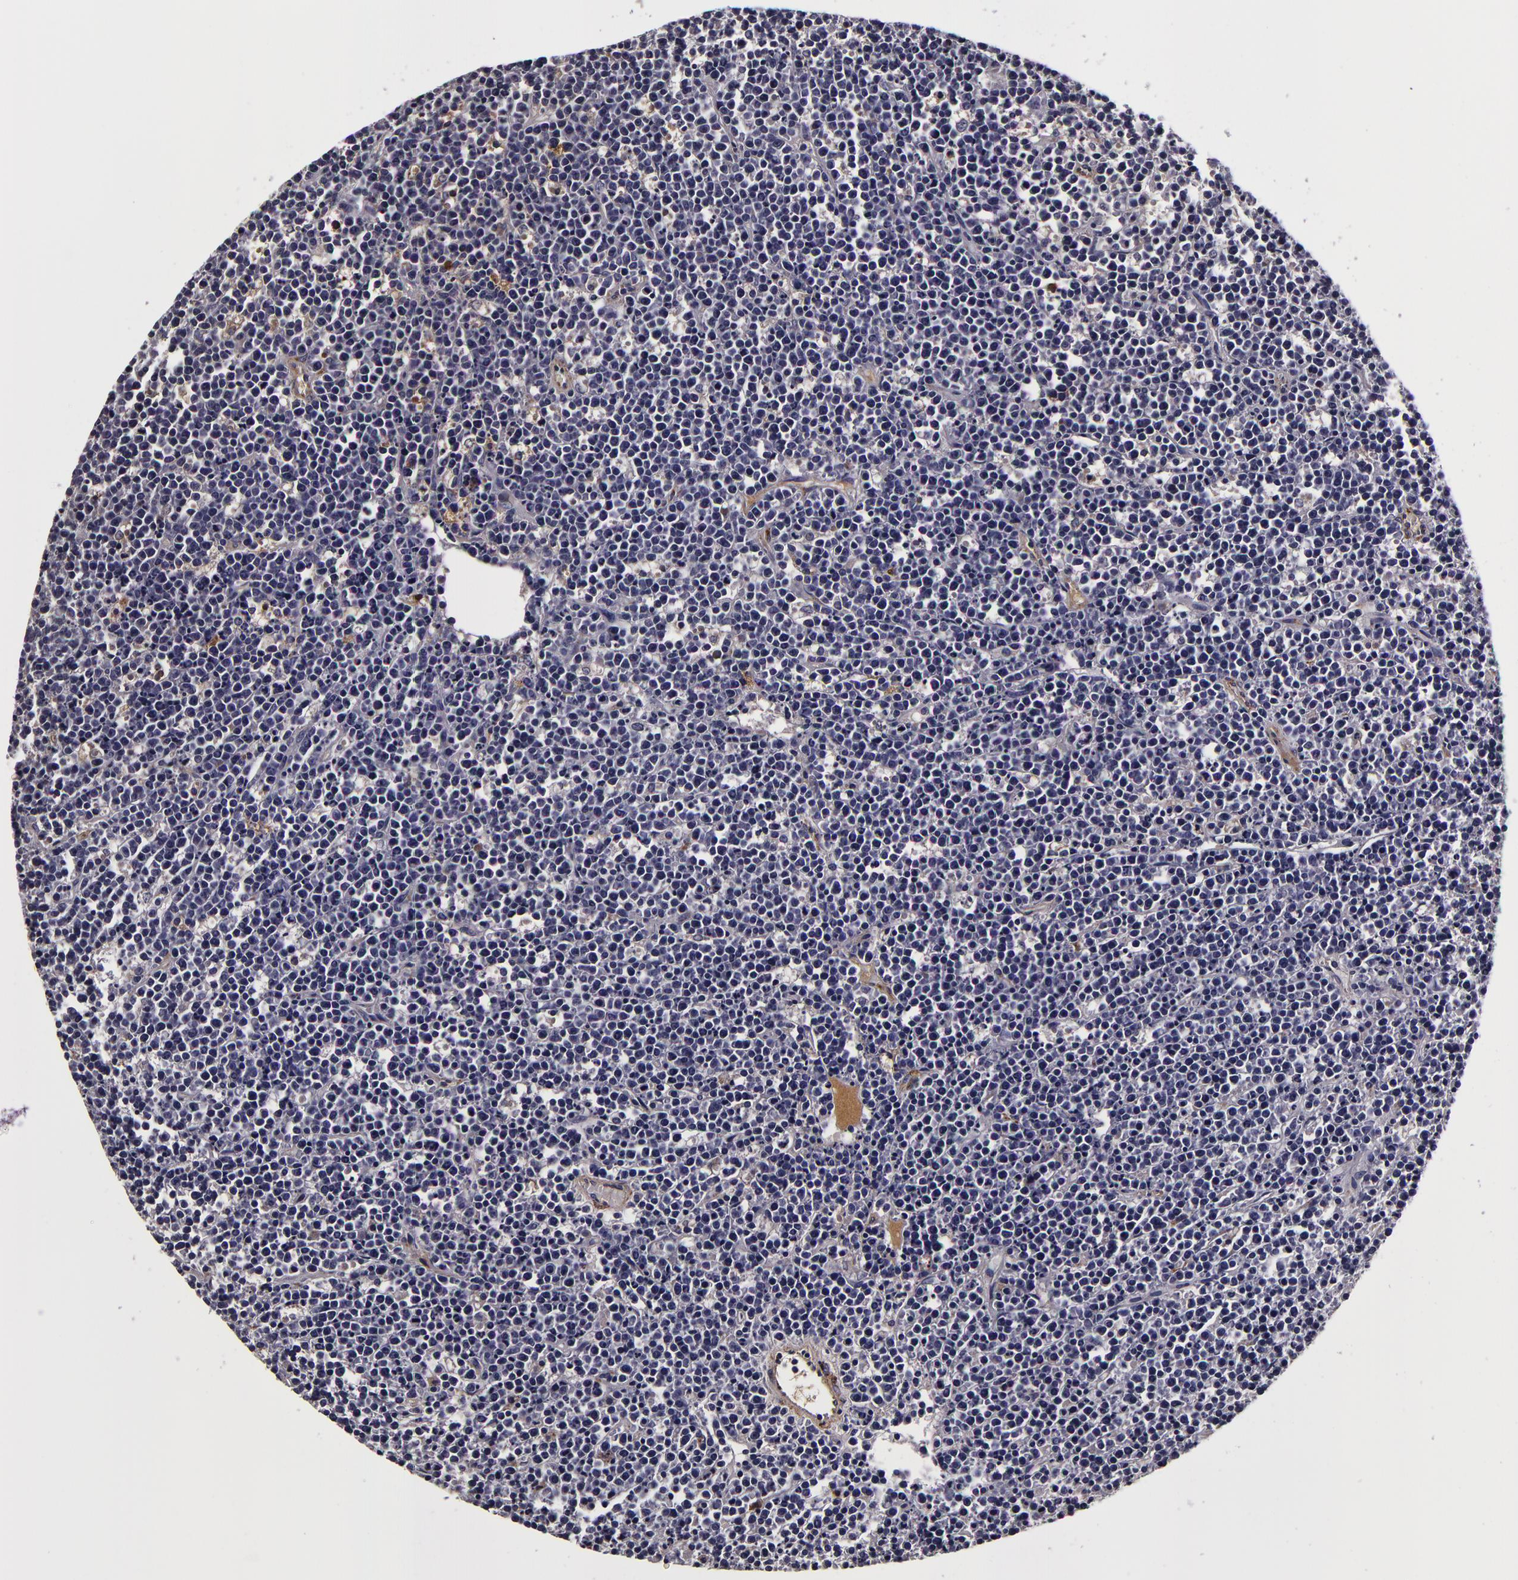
{"staining": {"intensity": "negative", "quantity": "none", "location": "none"}, "tissue": "lymphoma", "cell_type": "Tumor cells", "image_type": "cancer", "snomed": [{"axis": "morphology", "description": "Malignant lymphoma, non-Hodgkin's type, High grade"}, {"axis": "topography", "description": "Ovary"}], "caption": "DAB immunohistochemical staining of high-grade malignant lymphoma, non-Hodgkin's type reveals no significant expression in tumor cells.", "gene": "LGALS3BP", "patient": {"sex": "female", "age": 56}}